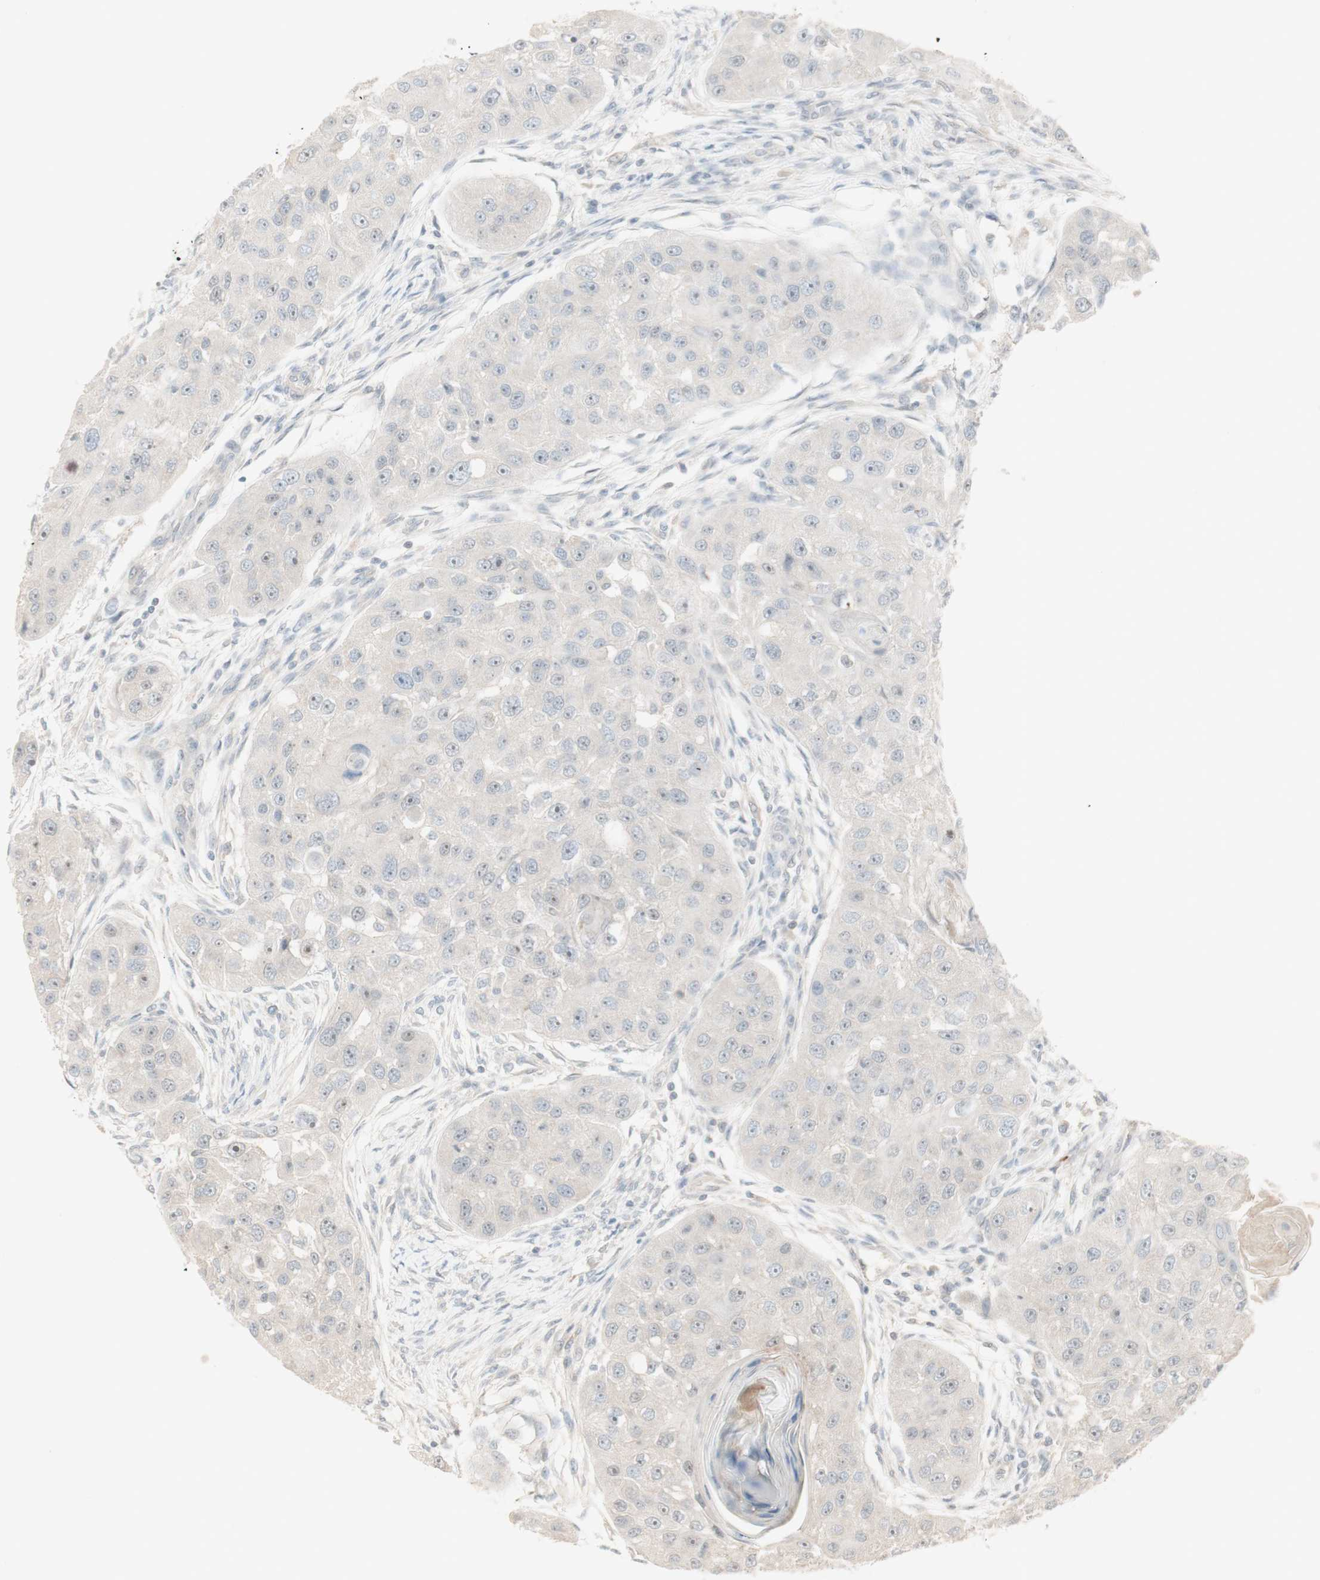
{"staining": {"intensity": "negative", "quantity": "none", "location": "none"}, "tissue": "head and neck cancer", "cell_type": "Tumor cells", "image_type": "cancer", "snomed": [{"axis": "morphology", "description": "Normal tissue, NOS"}, {"axis": "morphology", "description": "Squamous cell carcinoma, NOS"}, {"axis": "topography", "description": "Skeletal muscle"}, {"axis": "topography", "description": "Head-Neck"}], "caption": "The photomicrograph shows no significant staining in tumor cells of head and neck cancer. (DAB immunohistochemistry (IHC), high magnification).", "gene": "PLCD4", "patient": {"sex": "male", "age": 51}}